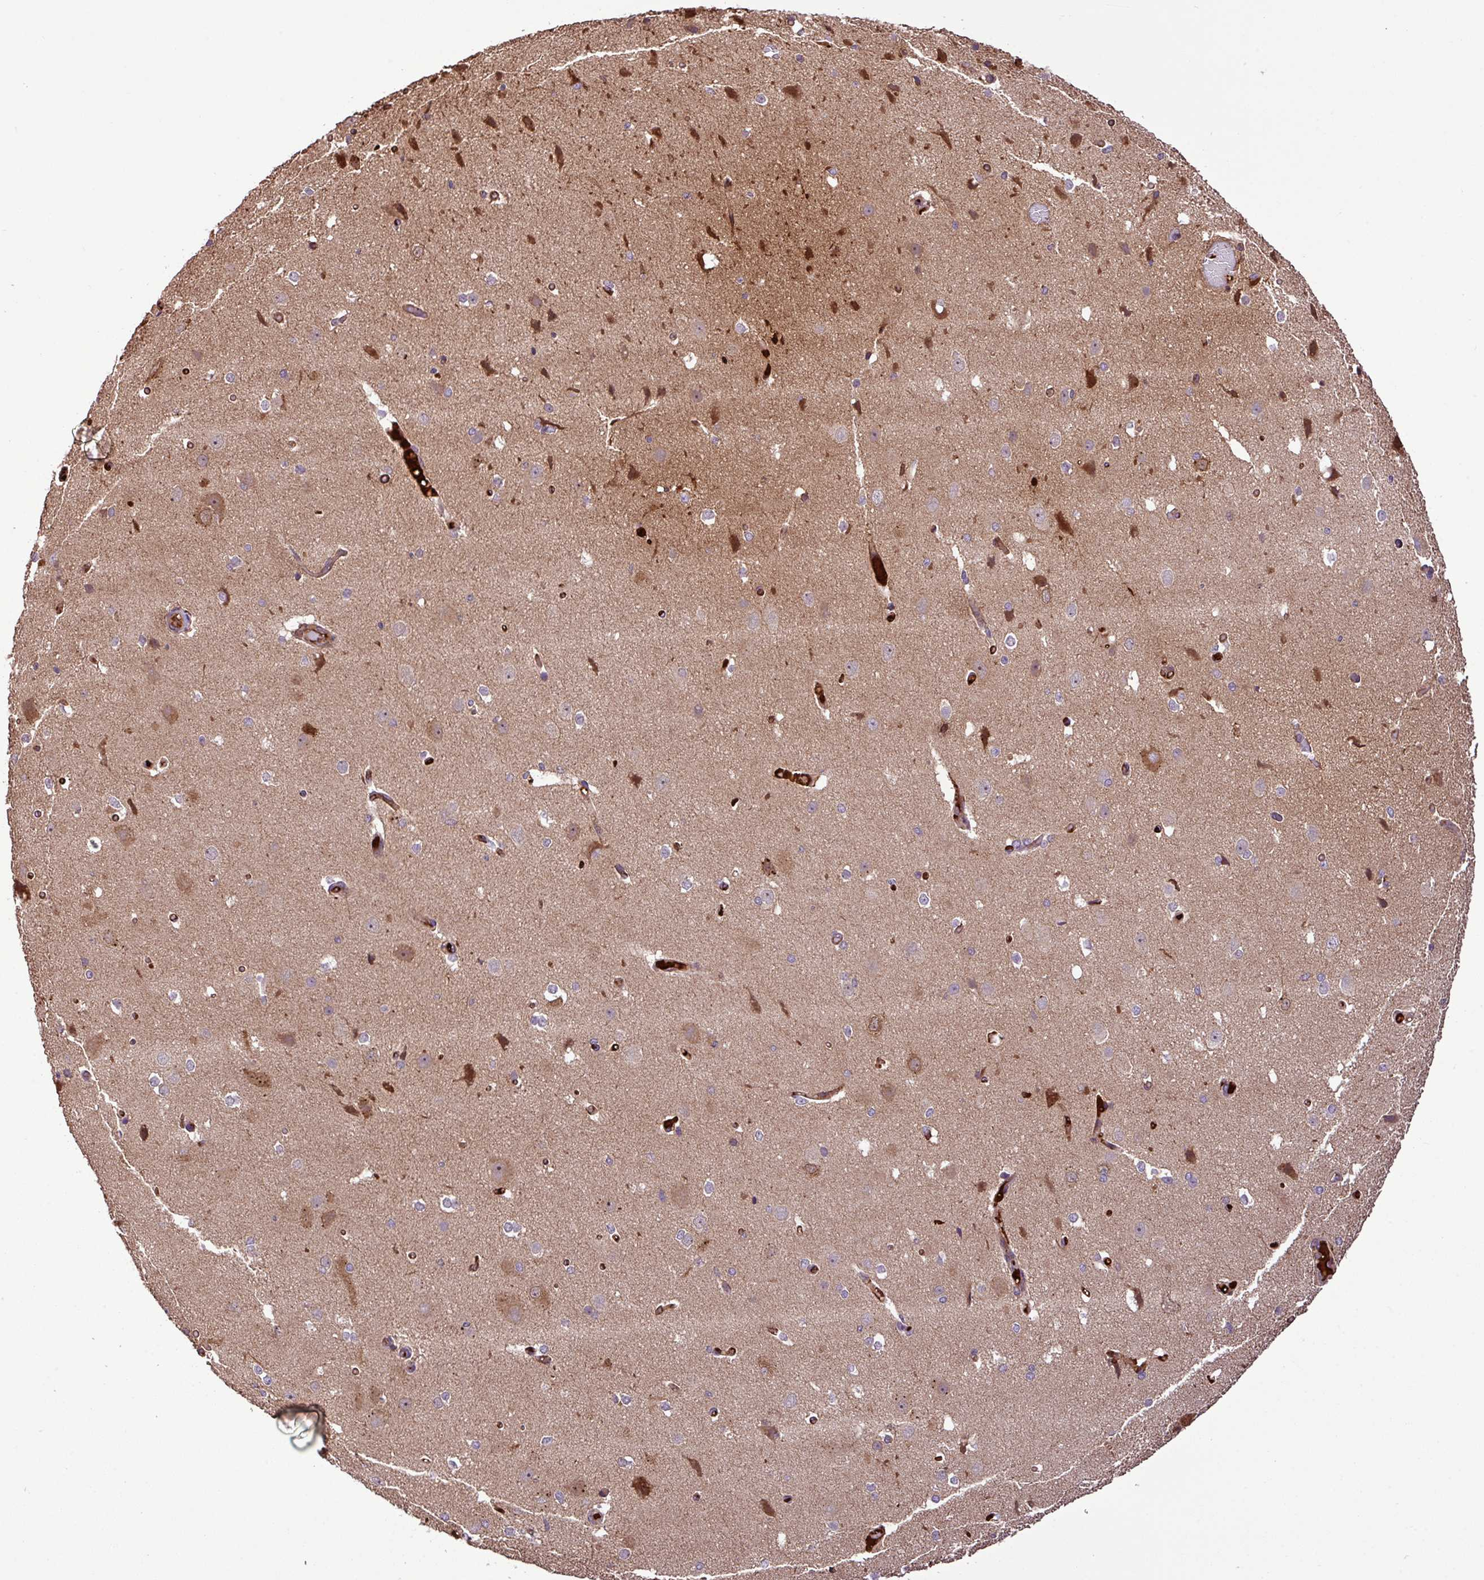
{"staining": {"intensity": "moderate", "quantity": "25%-75%", "location": "cytoplasmic/membranous"}, "tissue": "cerebral cortex", "cell_type": "Endothelial cells", "image_type": "normal", "snomed": [{"axis": "morphology", "description": "Normal tissue, NOS"}, {"axis": "morphology", "description": "Inflammation, NOS"}, {"axis": "topography", "description": "Cerebral cortex"}], "caption": "Human cerebral cortex stained for a protein (brown) demonstrates moderate cytoplasmic/membranous positive positivity in approximately 25%-75% of endothelial cells.", "gene": "ZNF266", "patient": {"sex": "male", "age": 6}}